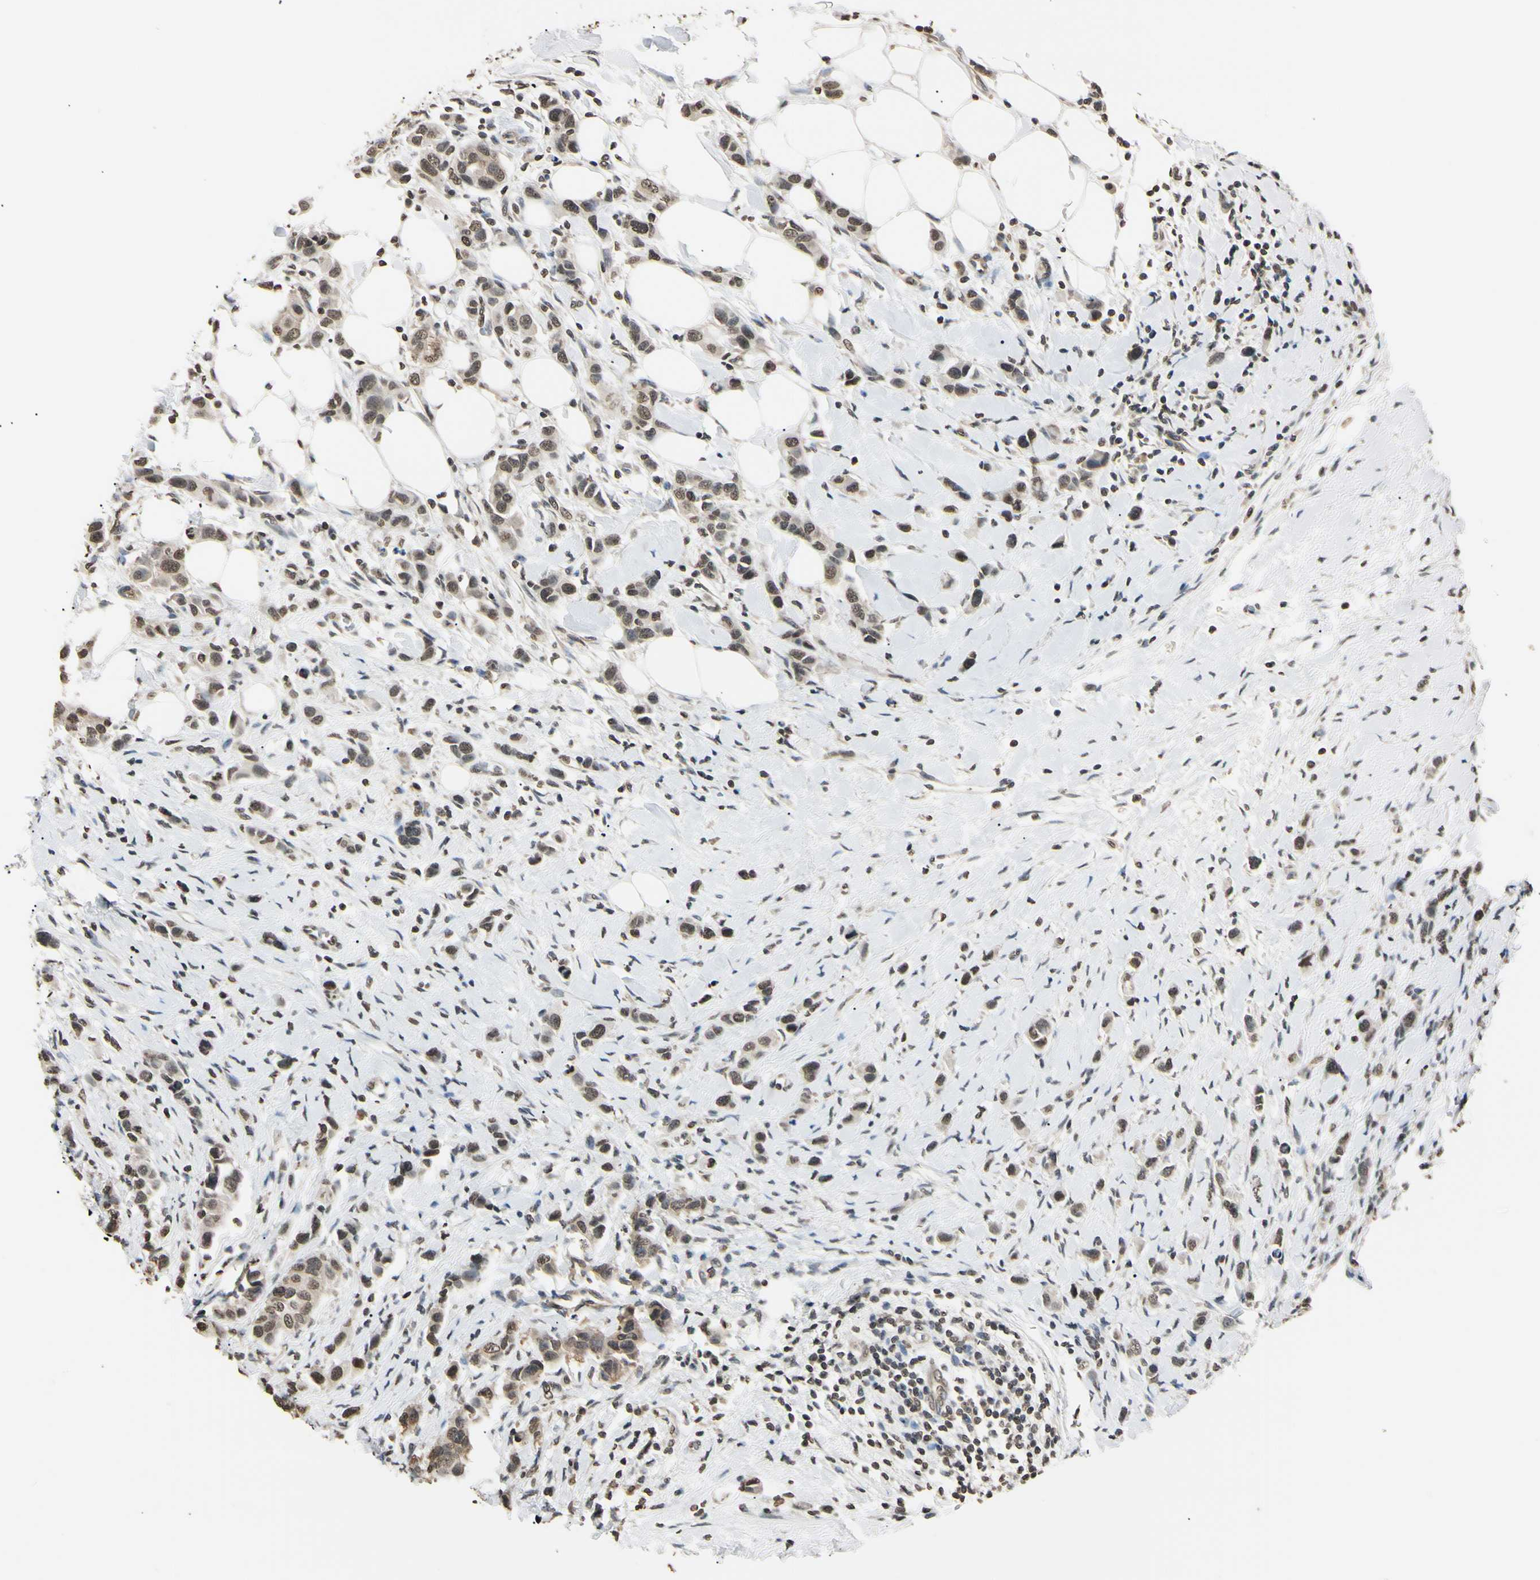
{"staining": {"intensity": "weak", "quantity": ">75%", "location": "cytoplasmic/membranous,nuclear"}, "tissue": "breast cancer", "cell_type": "Tumor cells", "image_type": "cancer", "snomed": [{"axis": "morphology", "description": "Normal tissue, NOS"}, {"axis": "morphology", "description": "Duct carcinoma"}, {"axis": "topography", "description": "Breast"}], "caption": "IHC of breast infiltrating ductal carcinoma demonstrates low levels of weak cytoplasmic/membranous and nuclear staining in approximately >75% of tumor cells.", "gene": "CDC45", "patient": {"sex": "female", "age": 50}}